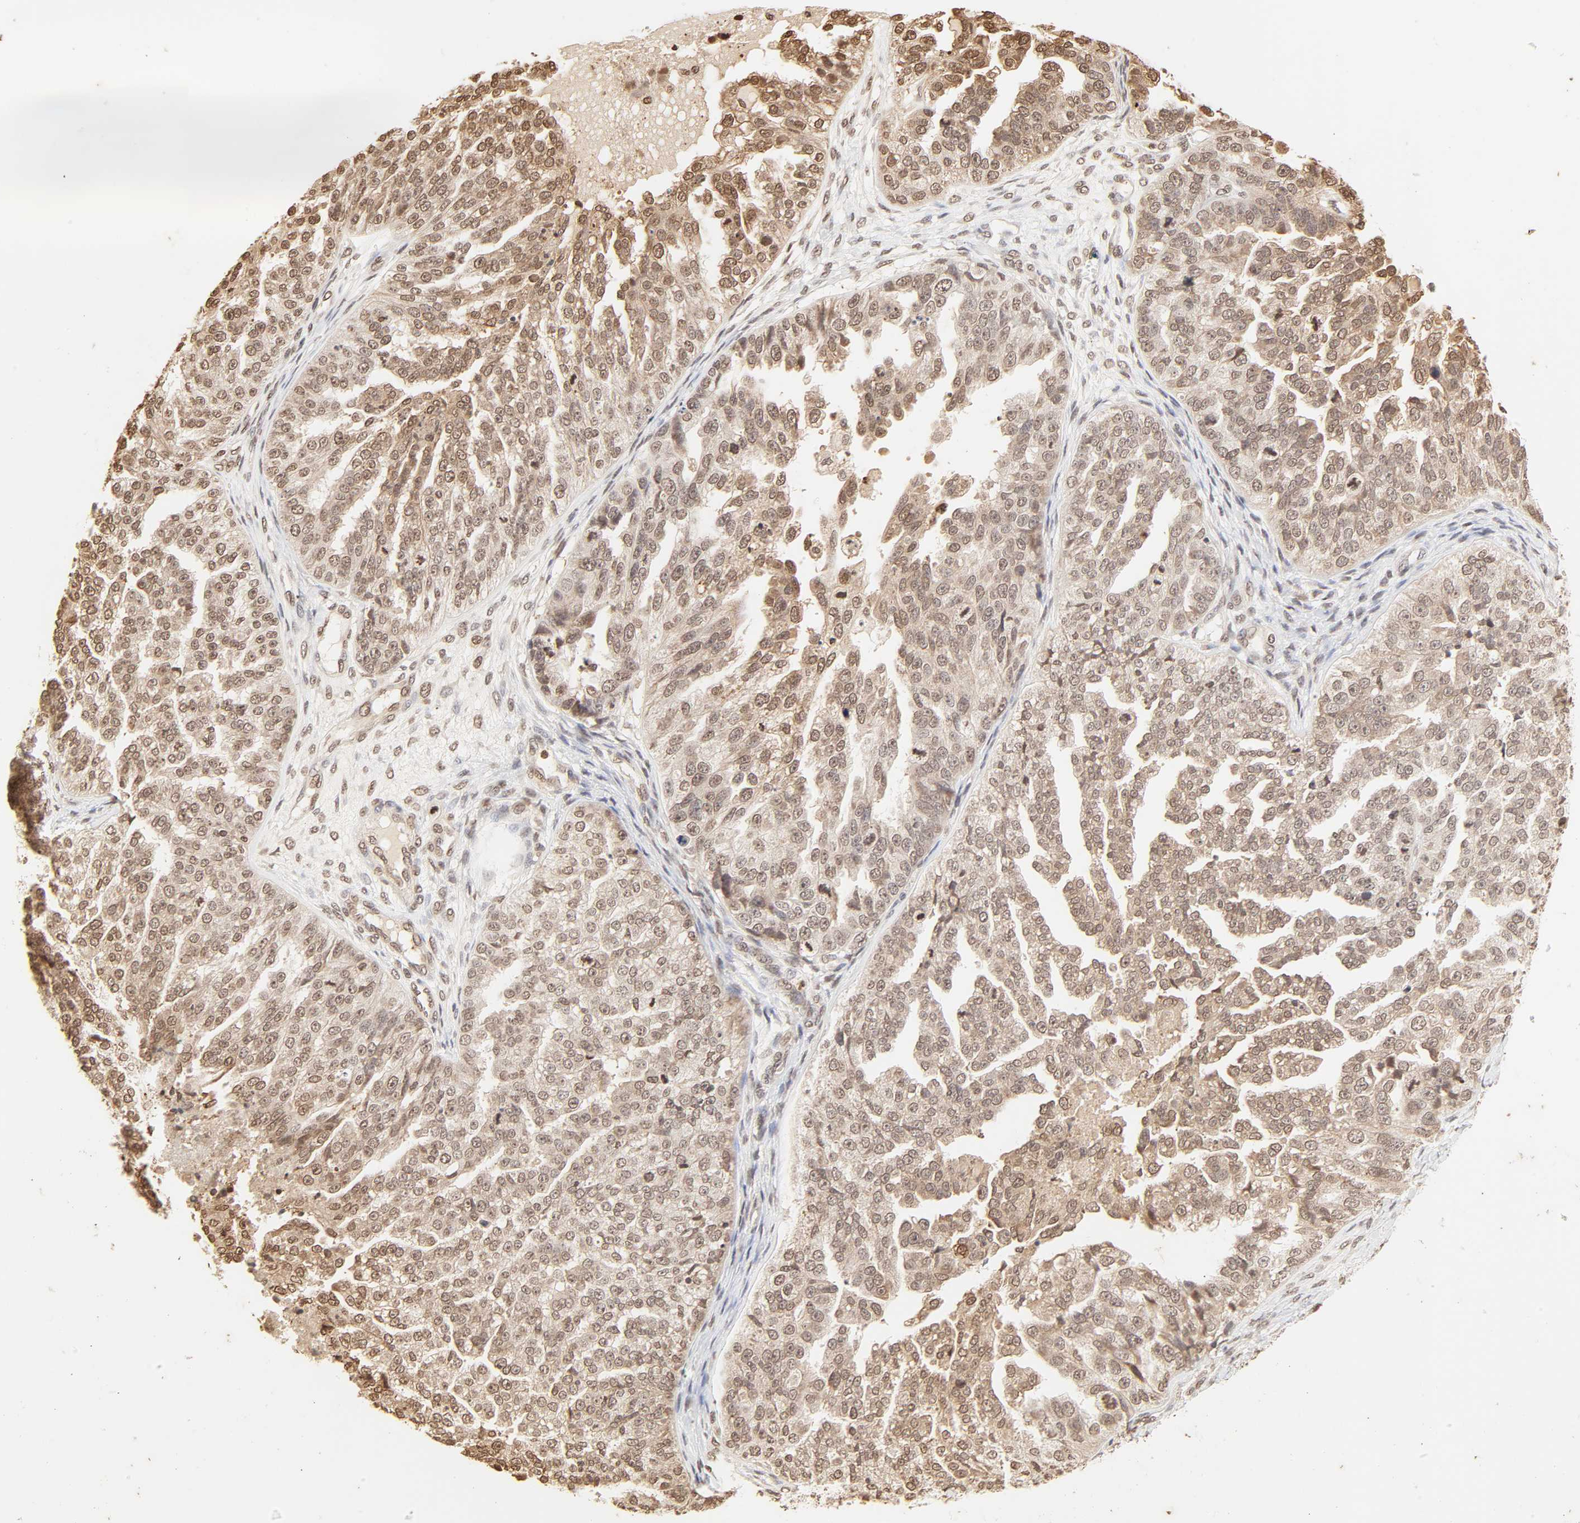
{"staining": {"intensity": "moderate", "quantity": ">75%", "location": "cytoplasmic/membranous,nuclear"}, "tissue": "ovarian cancer", "cell_type": "Tumor cells", "image_type": "cancer", "snomed": [{"axis": "morphology", "description": "Cystadenocarcinoma, serous, NOS"}, {"axis": "topography", "description": "Ovary"}], "caption": "An immunohistochemistry image of tumor tissue is shown. Protein staining in brown shows moderate cytoplasmic/membranous and nuclear positivity in serous cystadenocarcinoma (ovarian) within tumor cells.", "gene": "TBL1X", "patient": {"sex": "female", "age": 58}}